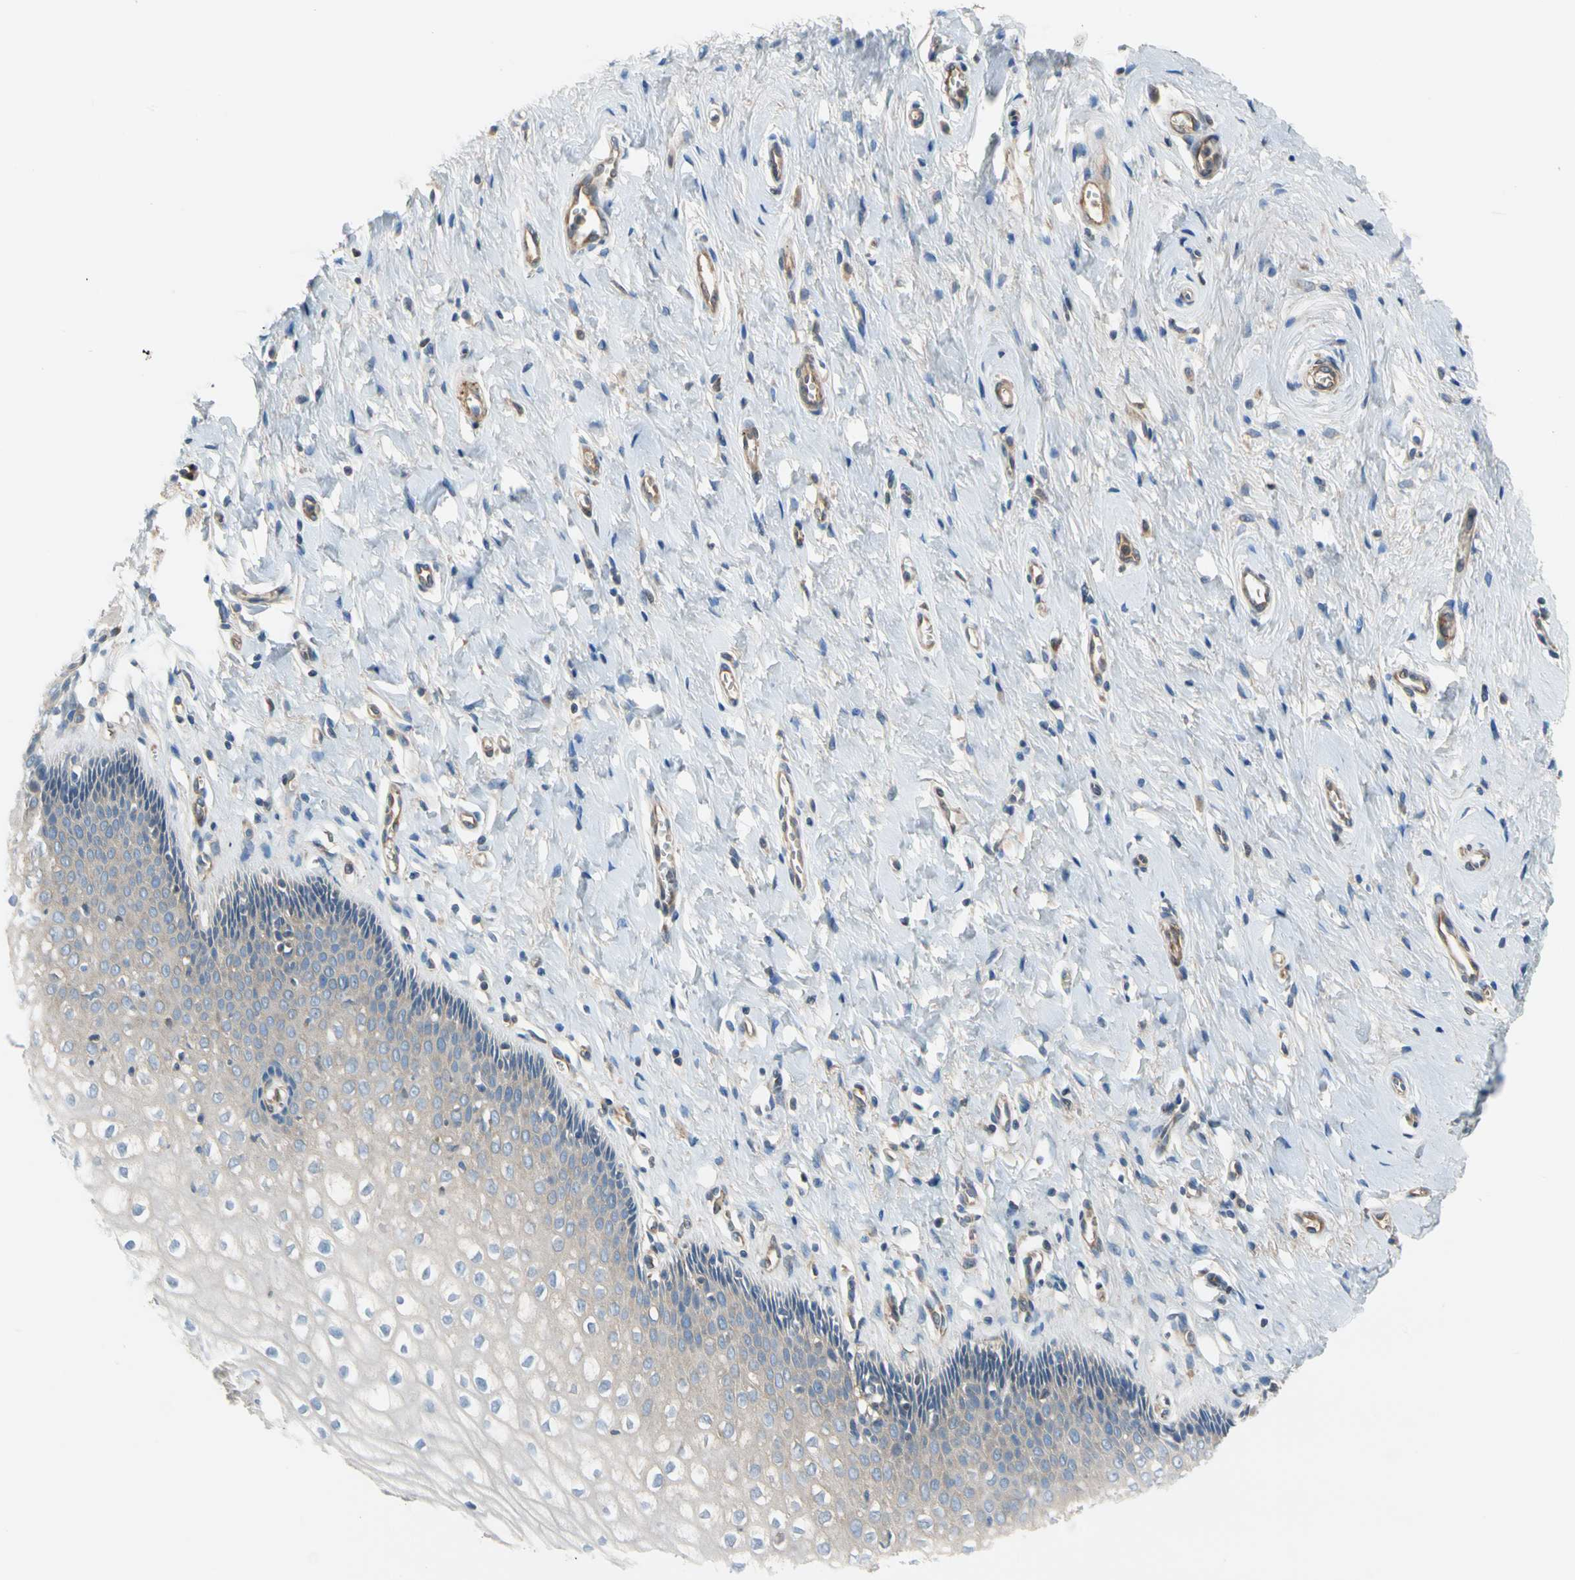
{"staining": {"intensity": "negative", "quantity": "none", "location": "none"}, "tissue": "vagina", "cell_type": "Squamous epithelial cells", "image_type": "normal", "snomed": [{"axis": "morphology", "description": "Normal tissue, NOS"}, {"axis": "topography", "description": "Soft tissue"}, {"axis": "topography", "description": "Vagina"}], "caption": "Immunohistochemistry (IHC) of unremarkable vagina reveals no positivity in squamous epithelial cells.", "gene": "ENTREP3", "patient": {"sex": "female", "age": 61}}